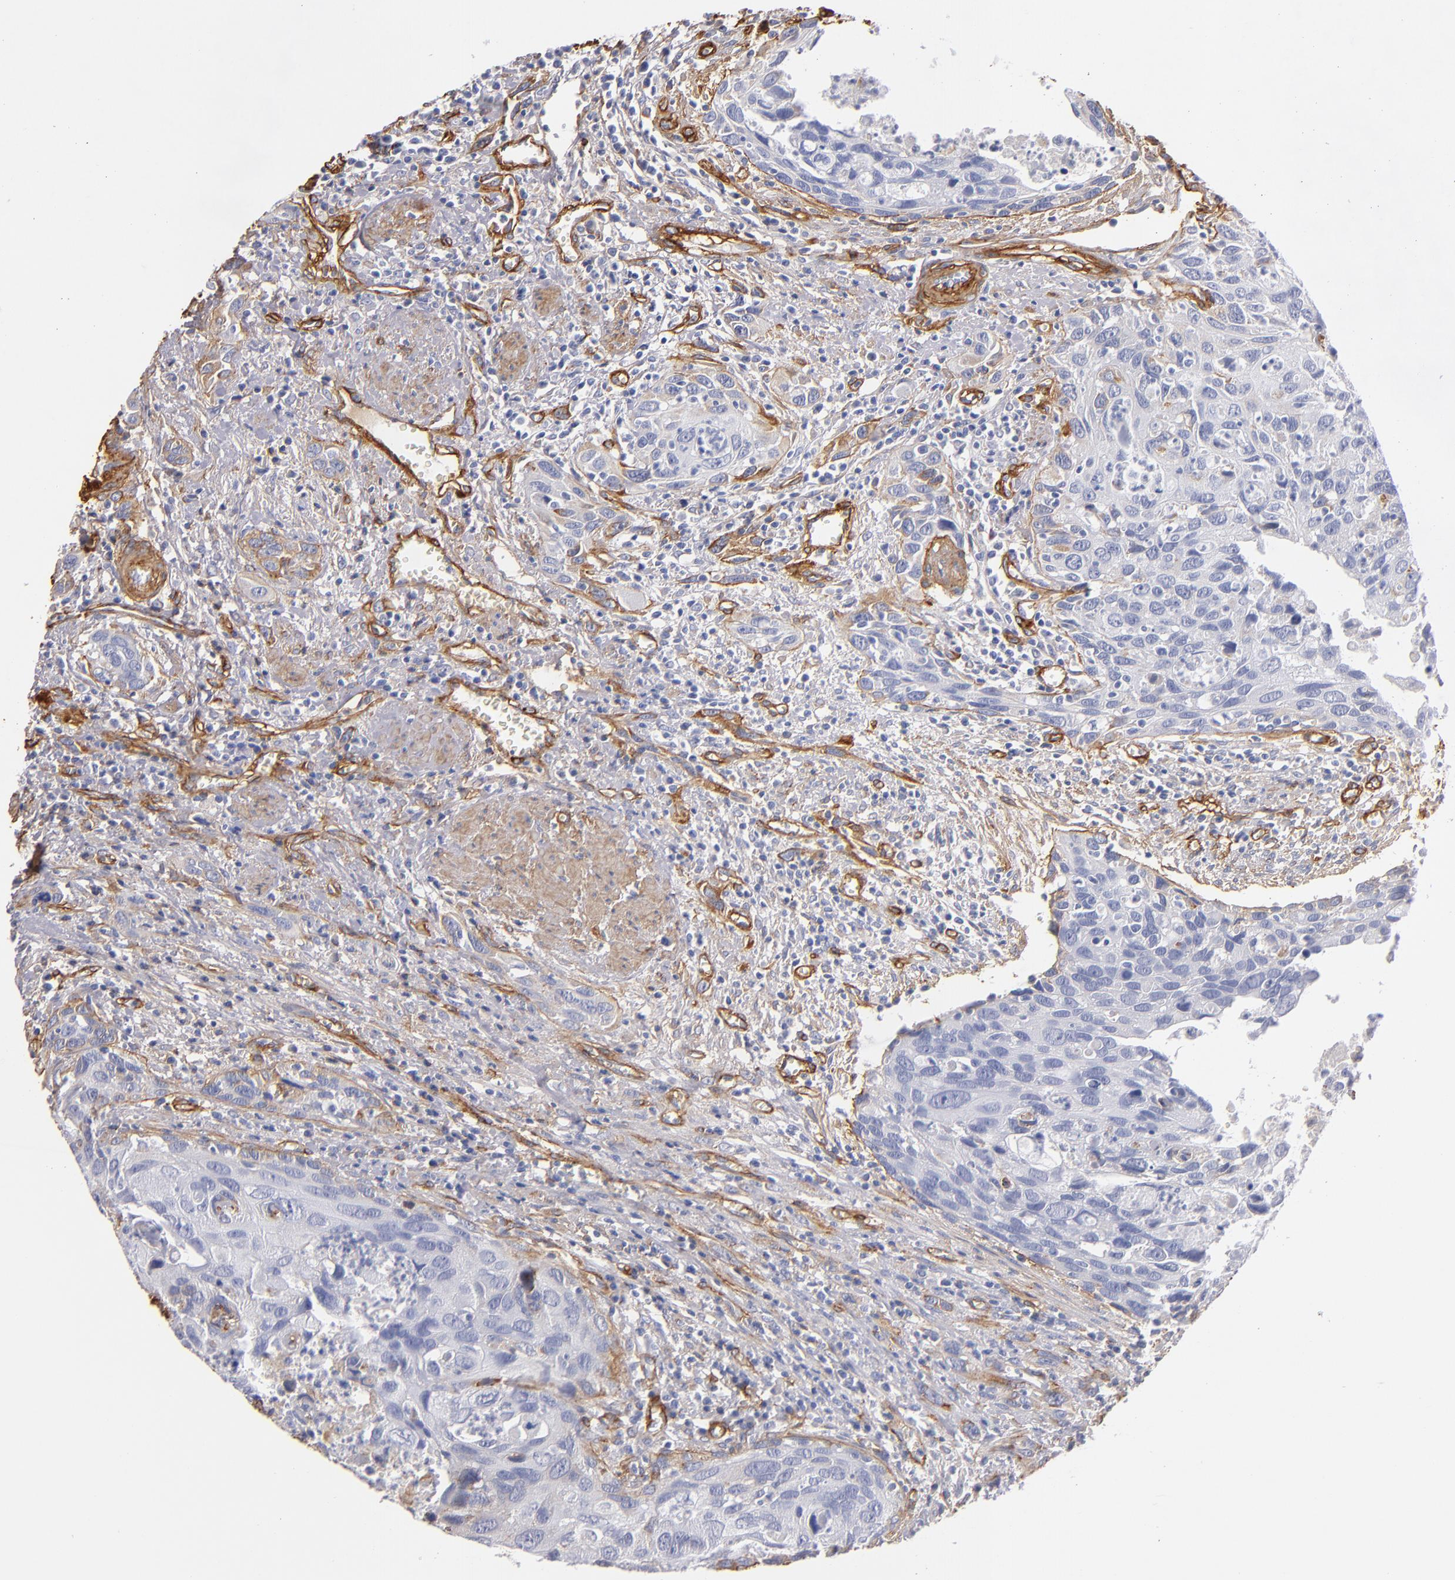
{"staining": {"intensity": "weak", "quantity": "<25%", "location": "cytoplasmic/membranous"}, "tissue": "urothelial cancer", "cell_type": "Tumor cells", "image_type": "cancer", "snomed": [{"axis": "morphology", "description": "Urothelial carcinoma, High grade"}, {"axis": "topography", "description": "Urinary bladder"}], "caption": "Tumor cells show no significant positivity in urothelial cancer.", "gene": "LAMC1", "patient": {"sex": "male", "age": 71}}